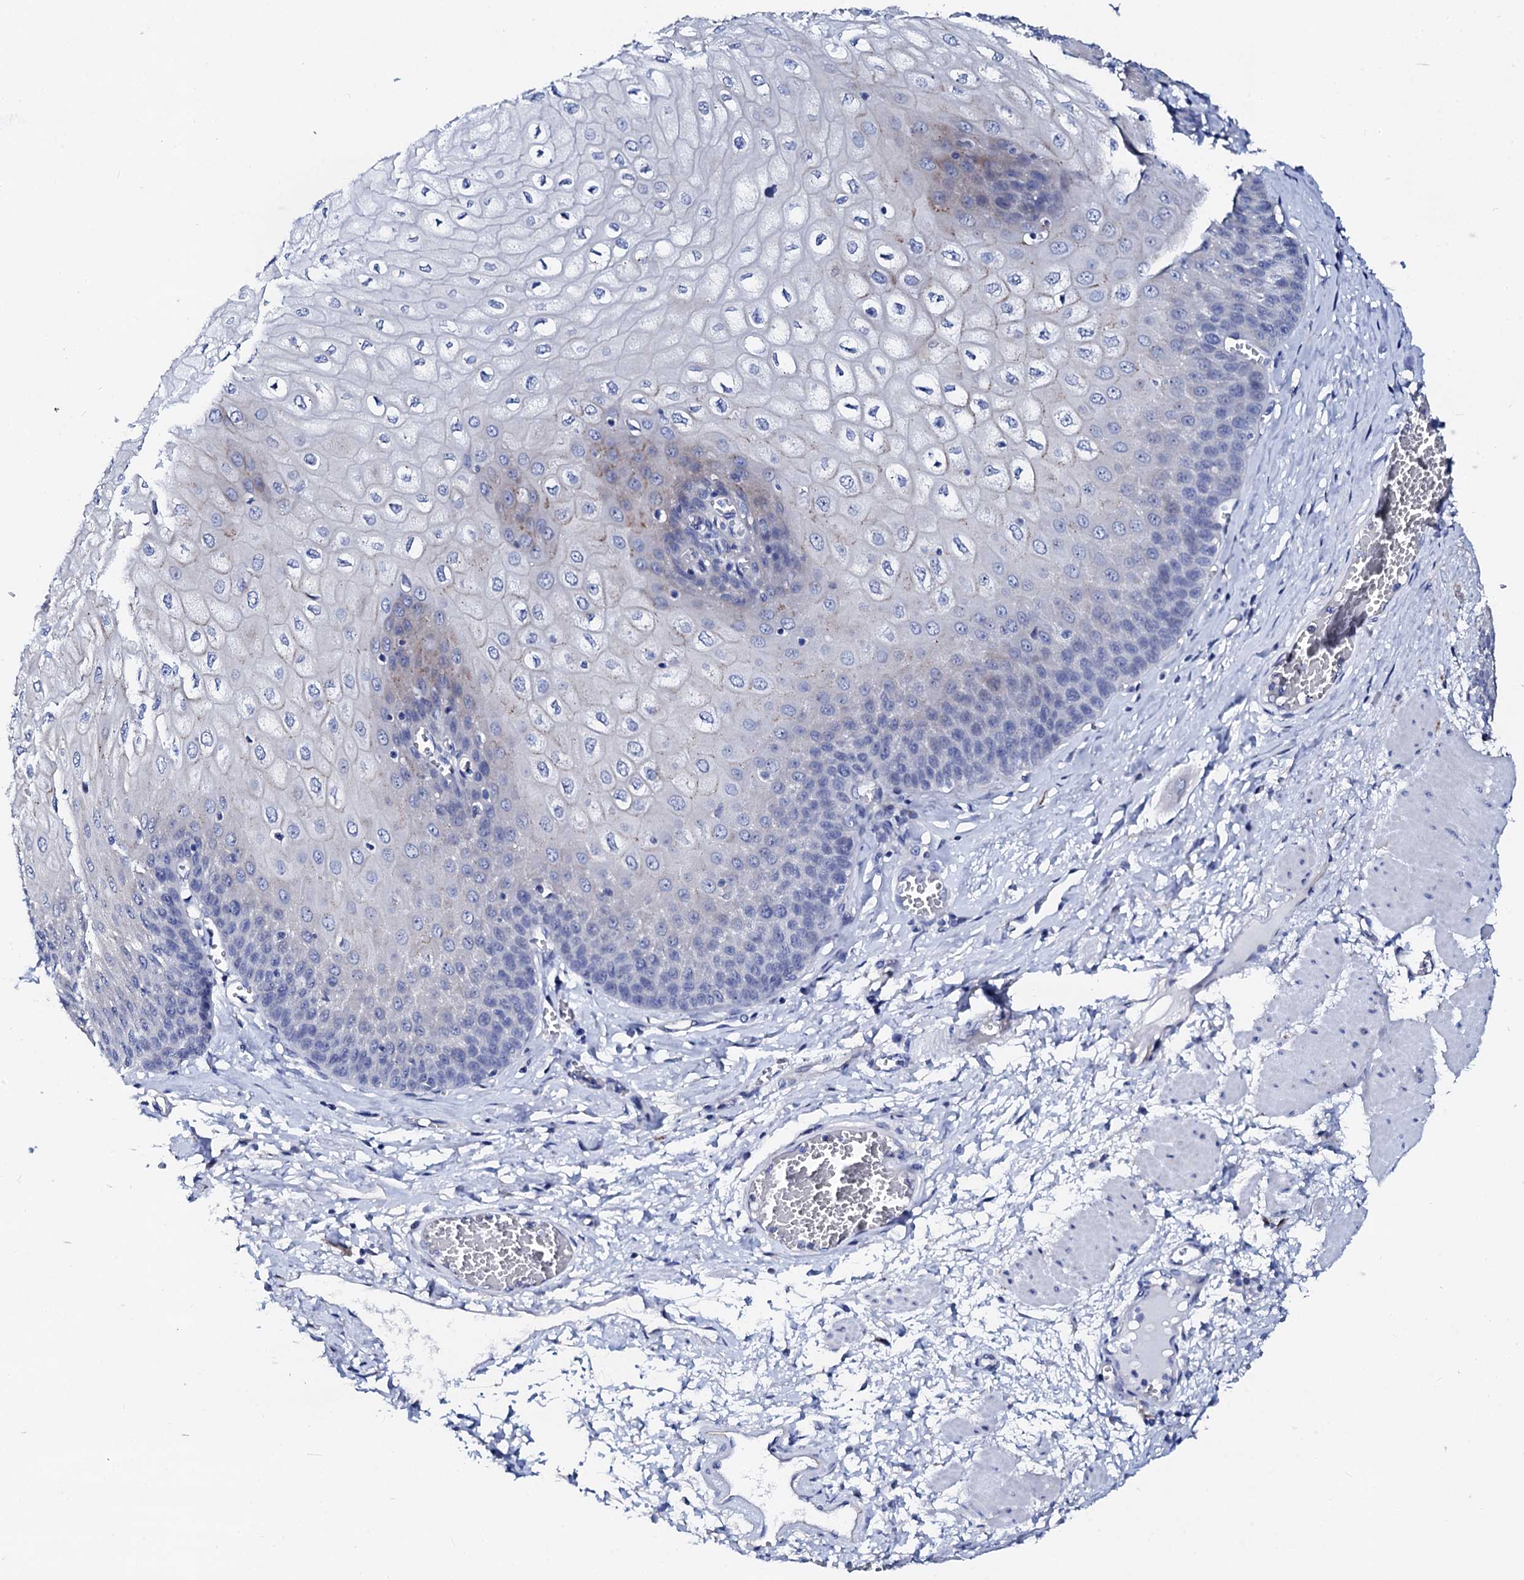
{"staining": {"intensity": "negative", "quantity": "none", "location": "none"}, "tissue": "esophagus", "cell_type": "Squamous epithelial cells", "image_type": "normal", "snomed": [{"axis": "morphology", "description": "Normal tissue, NOS"}, {"axis": "topography", "description": "Esophagus"}], "caption": "Esophagus was stained to show a protein in brown. There is no significant staining in squamous epithelial cells. (DAB IHC, high magnification).", "gene": "TRDN", "patient": {"sex": "male", "age": 60}}